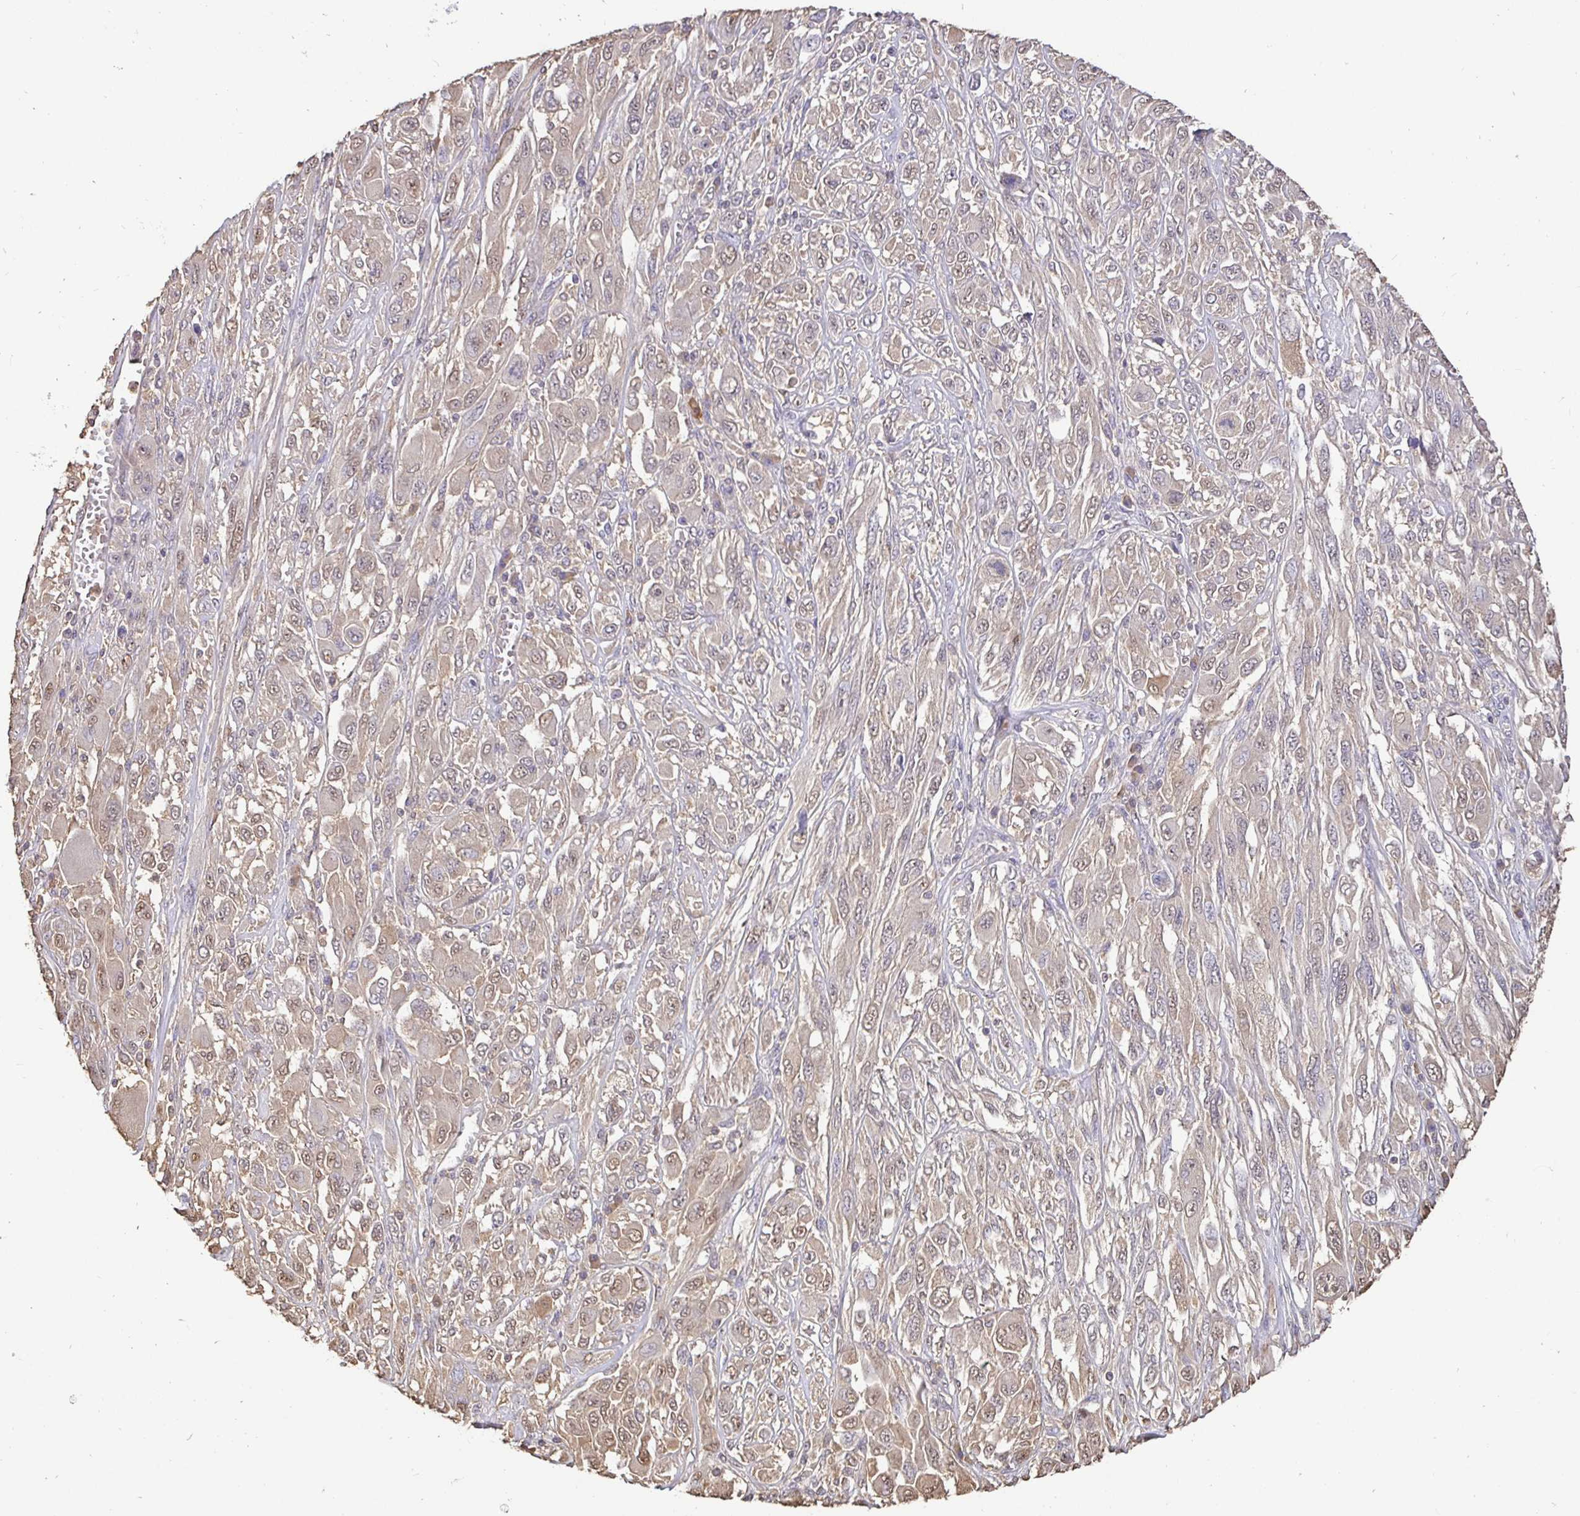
{"staining": {"intensity": "weak", "quantity": "<25%", "location": "cytoplasmic/membranous,nuclear"}, "tissue": "melanoma", "cell_type": "Tumor cells", "image_type": "cancer", "snomed": [{"axis": "morphology", "description": "Malignant melanoma, NOS"}, {"axis": "topography", "description": "Skin"}], "caption": "There is no significant staining in tumor cells of melanoma.", "gene": "MAPK8IP3", "patient": {"sex": "female", "age": 91}}